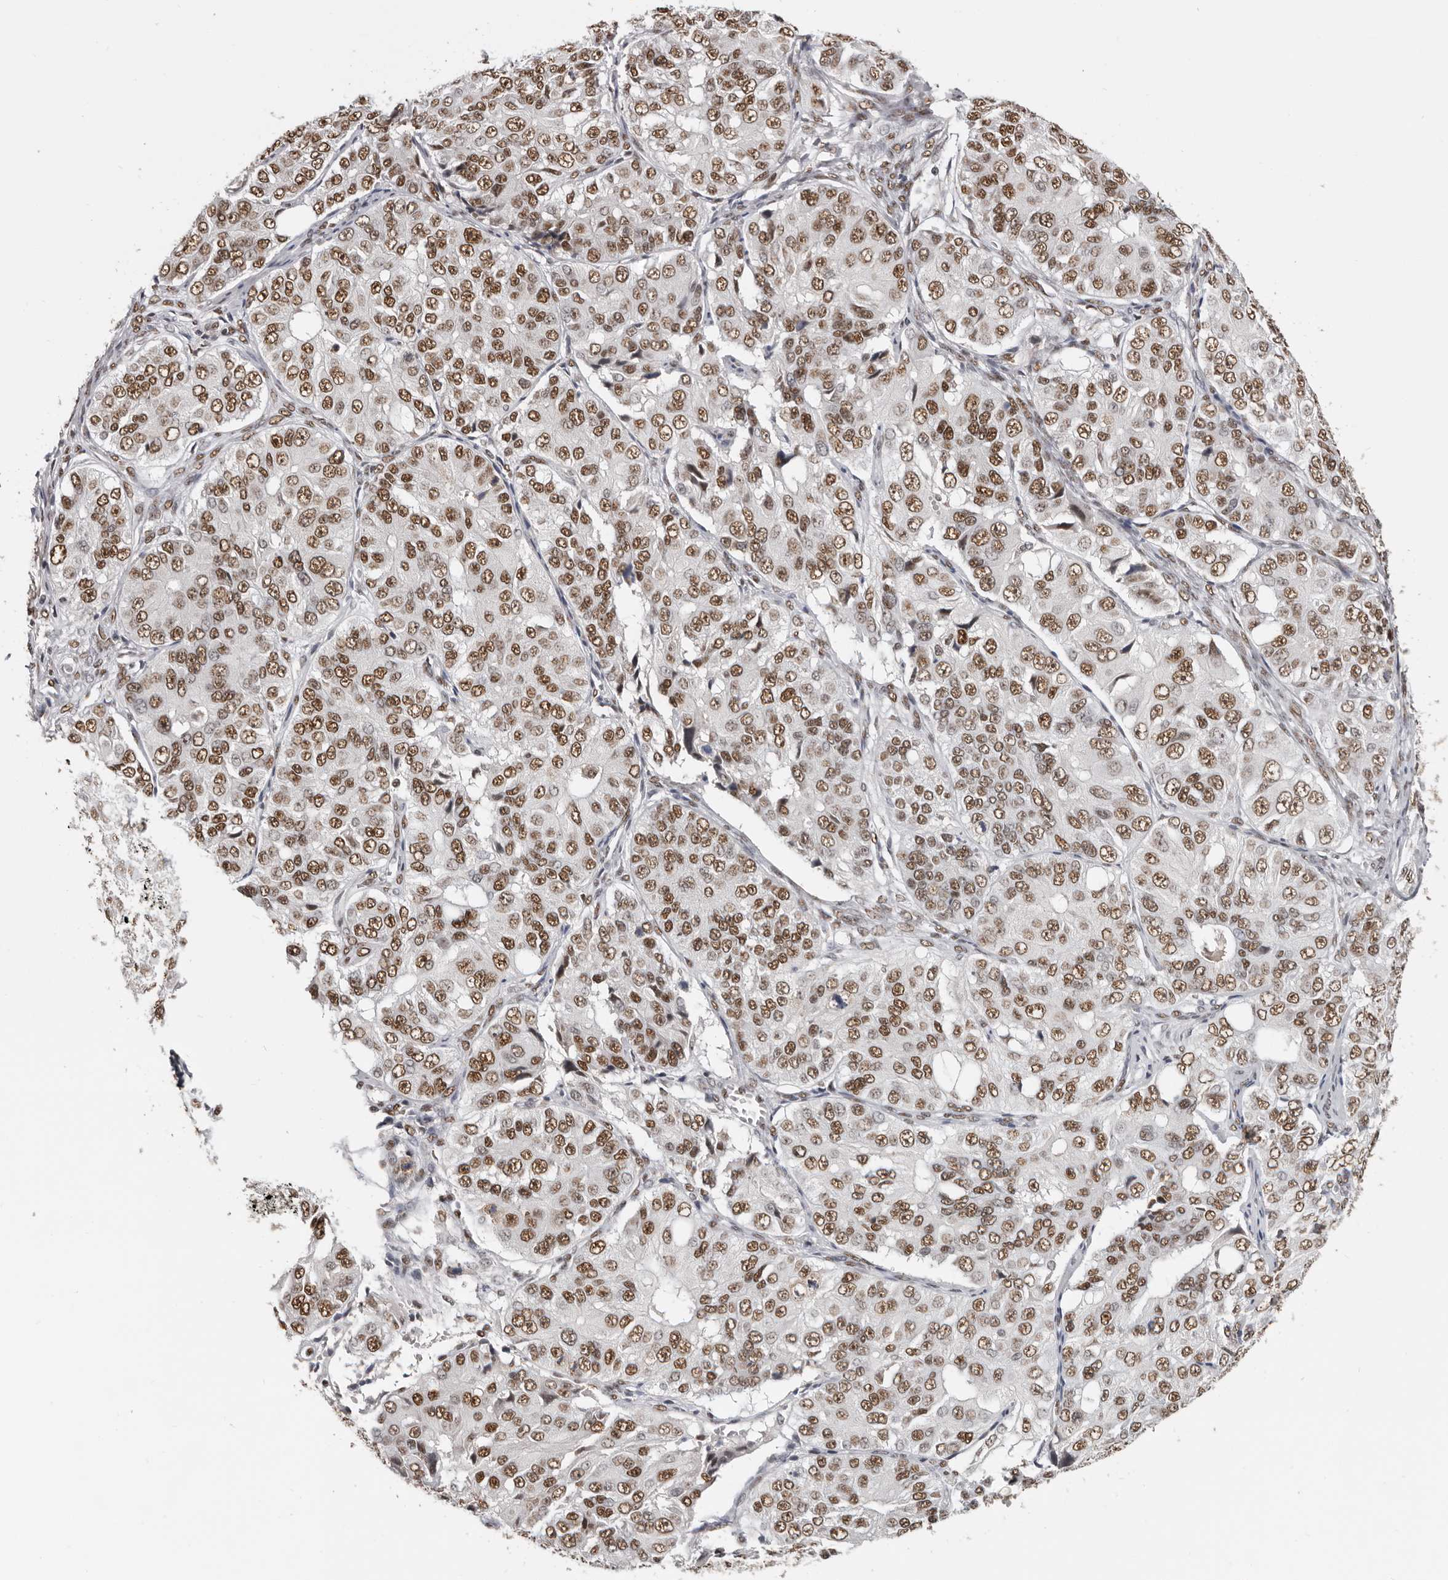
{"staining": {"intensity": "moderate", "quantity": ">75%", "location": "nuclear"}, "tissue": "ovarian cancer", "cell_type": "Tumor cells", "image_type": "cancer", "snomed": [{"axis": "morphology", "description": "Carcinoma, endometroid"}, {"axis": "topography", "description": "Ovary"}], "caption": "The image exhibits staining of ovarian cancer (endometroid carcinoma), revealing moderate nuclear protein positivity (brown color) within tumor cells.", "gene": "SCAF4", "patient": {"sex": "female", "age": 51}}